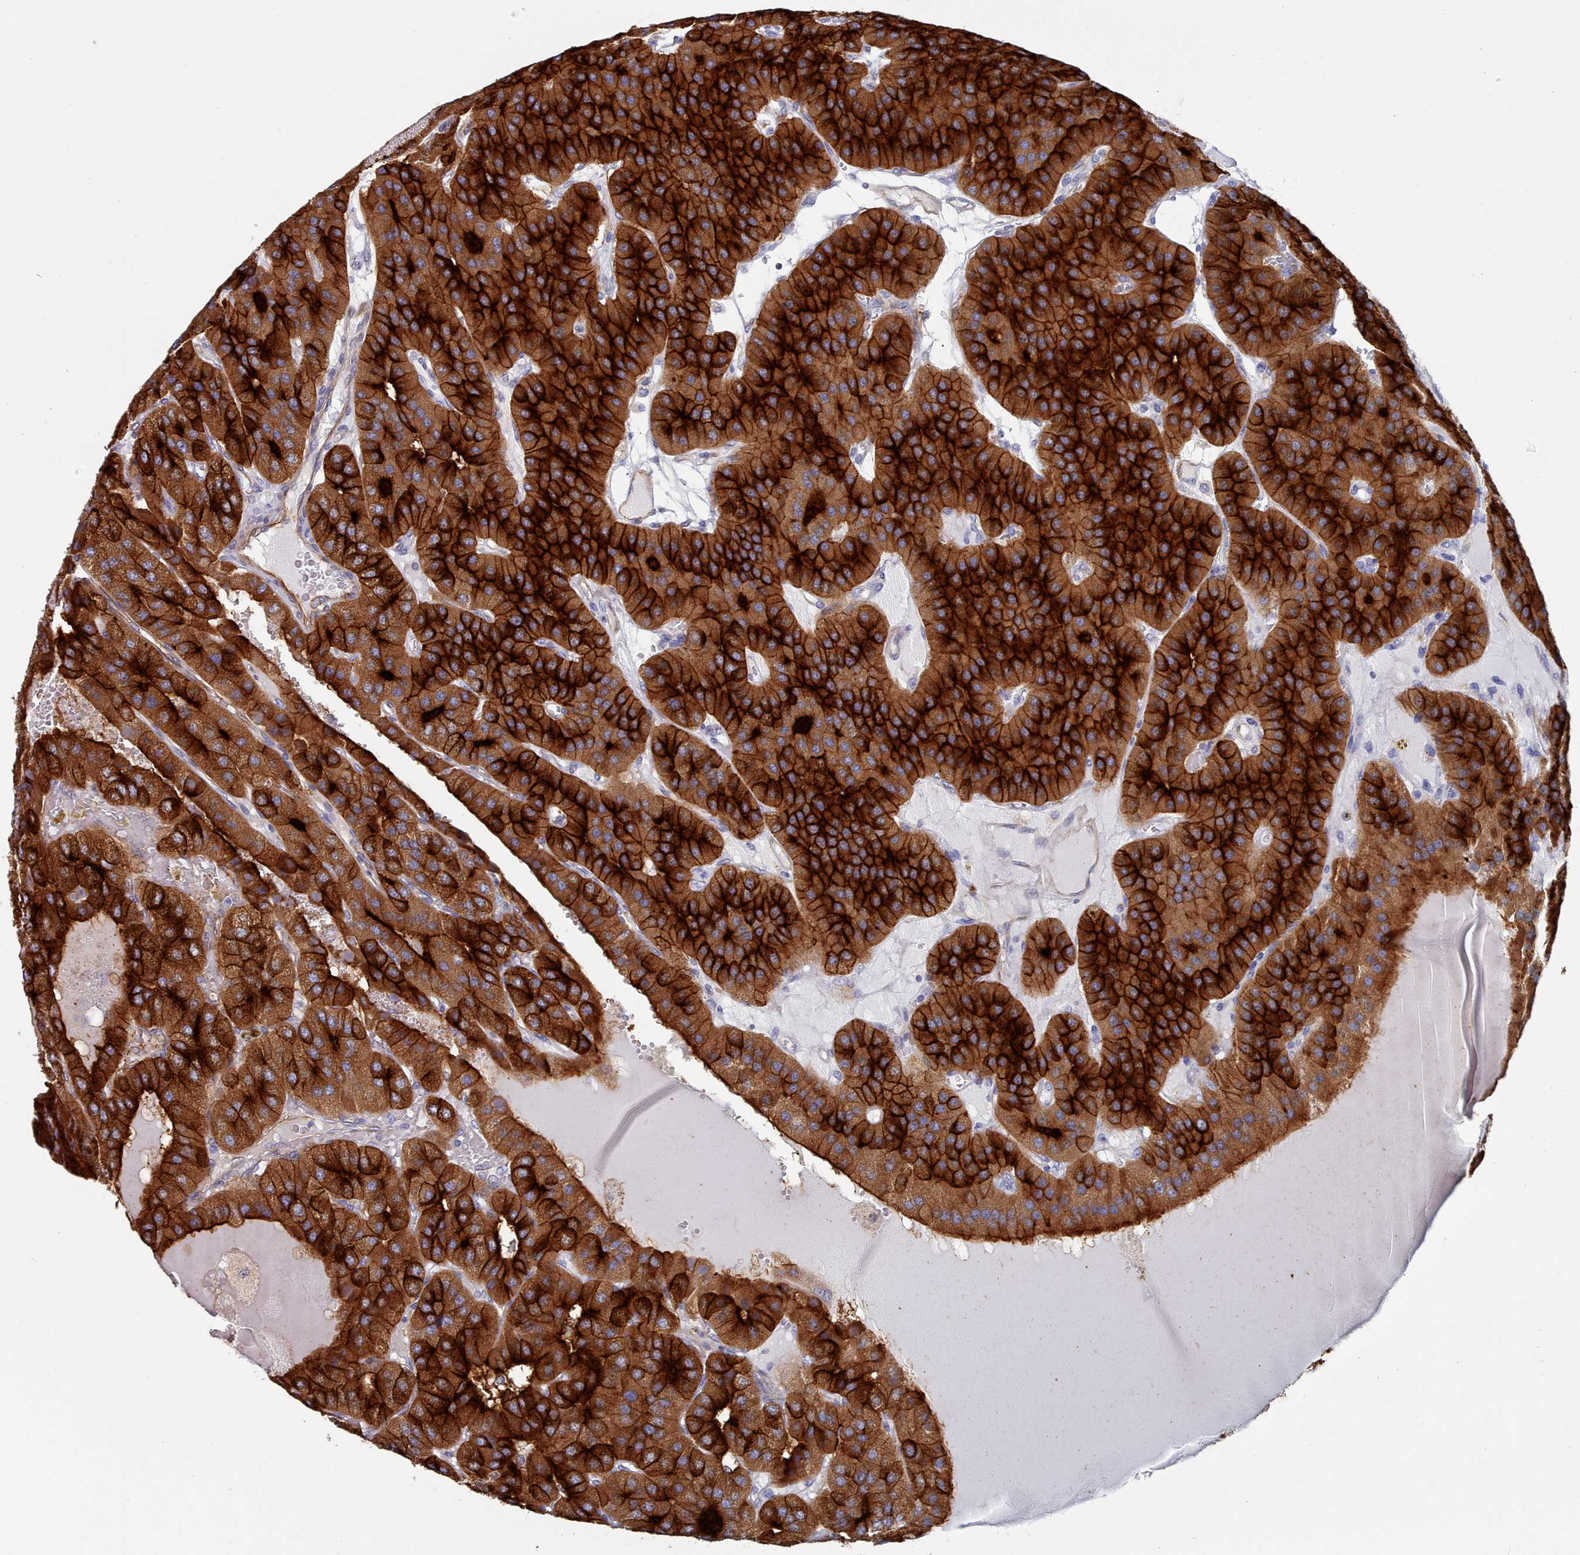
{"staining": {"intensity": "strong", "quantity": ">75%", "location": "cytoplasmic/membranous"}, "tissue": "parathyroid gland", "cell_type": "Glandular cells", "image_type": "normal", "snomed": [{"axis": "morphology", "description": "Normal tissue, NOS"}, {"axis": "morphology", "description": "Adenoma, NOS"}, {"axis": "topography", "description": "Parathyroid gland"}], "caption": "Protein expression analysis of unremarkable parathyroid gland reveals strong cytoplasmic/membranous staining in about >75% of glandular cells.", "gene": "G6PC1", "patient": {"sex": "female", "age": 86}}